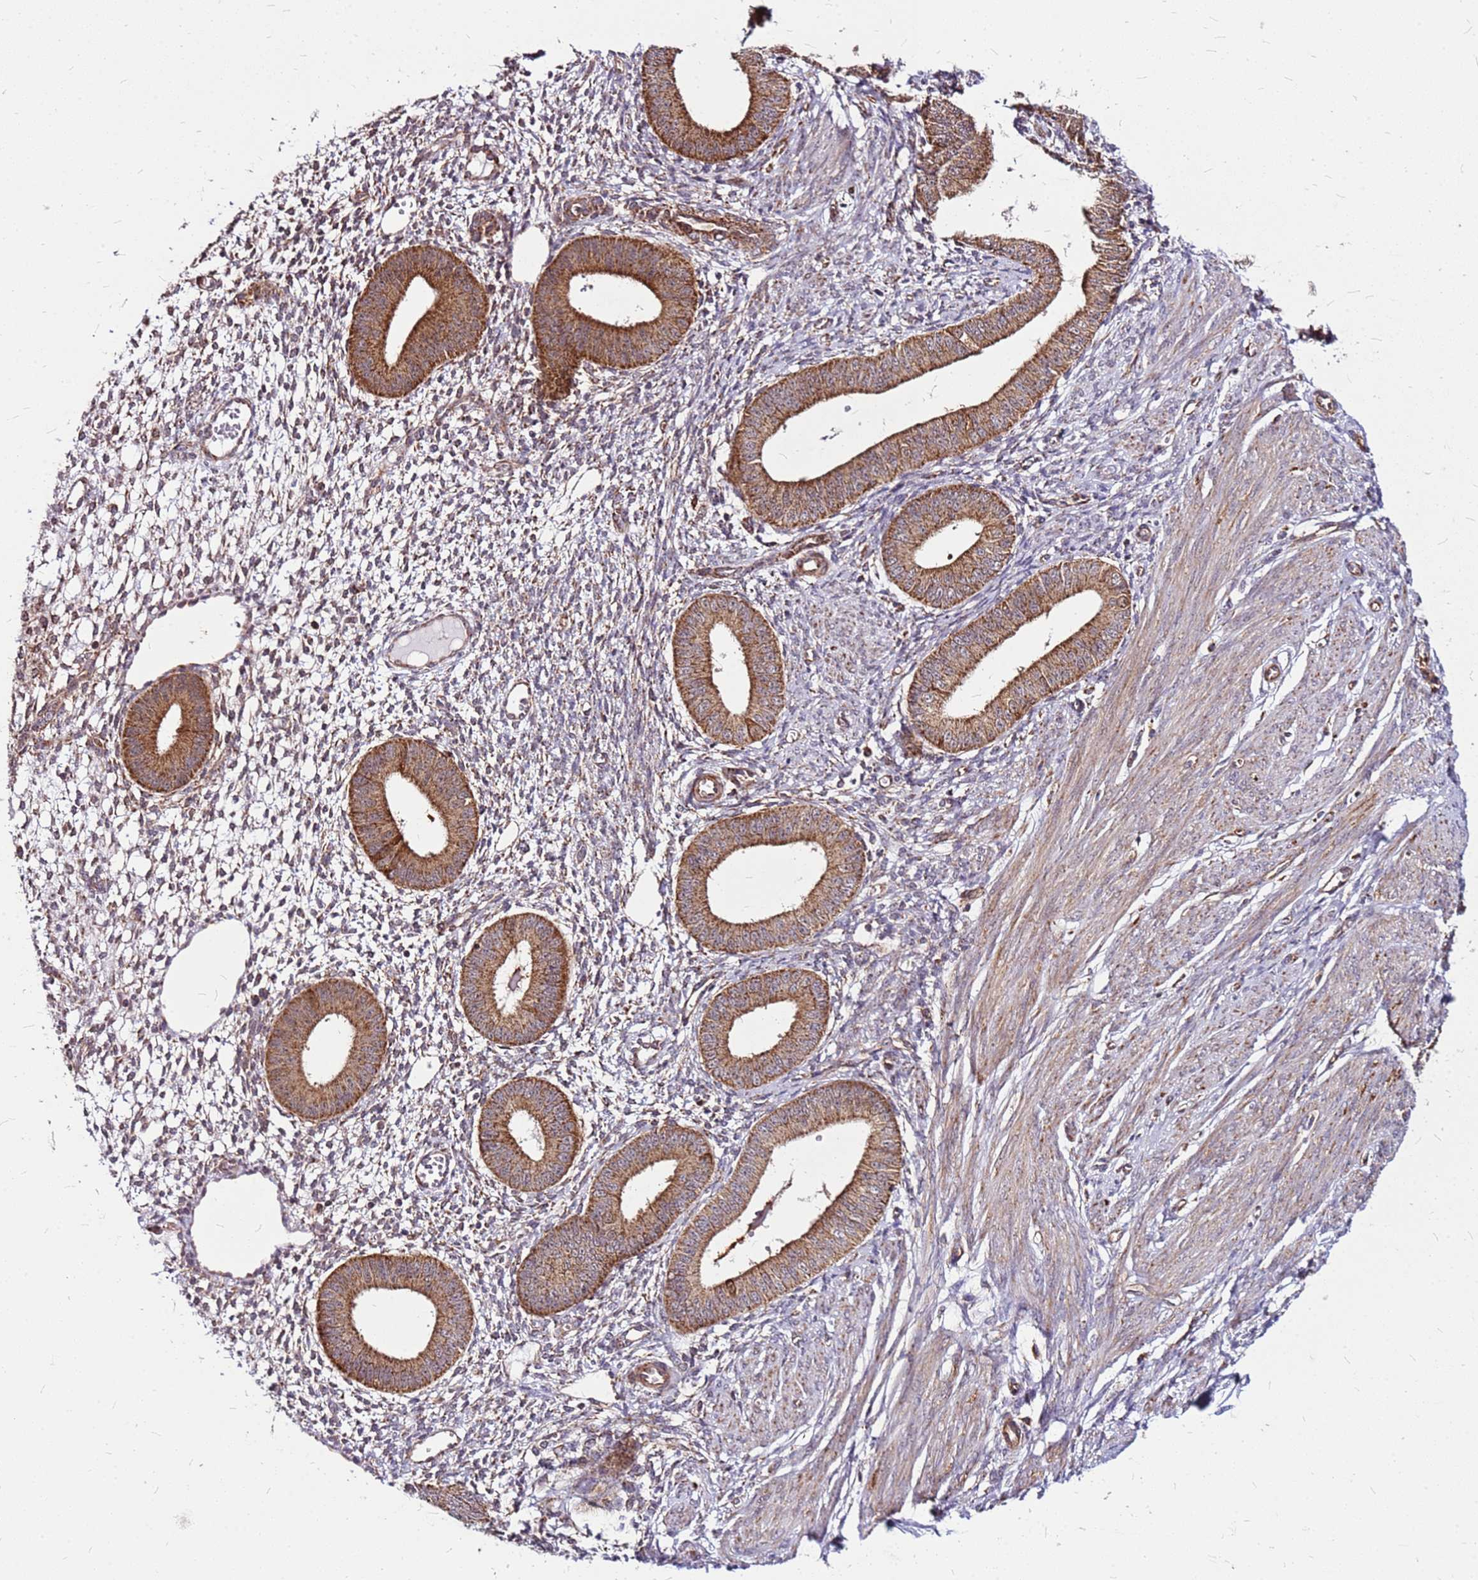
{"staining": {"intensity": "weak", "quantity": "25%-75%", "location": "cytoplasmic/membranous"}, "tissue": "endometrium", "cell_type": "Cells in endometrial stroma", "image_type": "normal", "snomed": [{"axis": "morphology", "description": "Normal tissue, NOS"}, {"axis": "topography", "description": "Endometrium"}], "caption": "Endometrium stained with IHC displays weak cytoplasmic/membranous staining in approximately 25%-75% of cells in endometrial stroma. (IHC, brightfield microscopy, high magnification).", "gene": "OR51T1", "patient": {"sex": "female", "age": 49}}